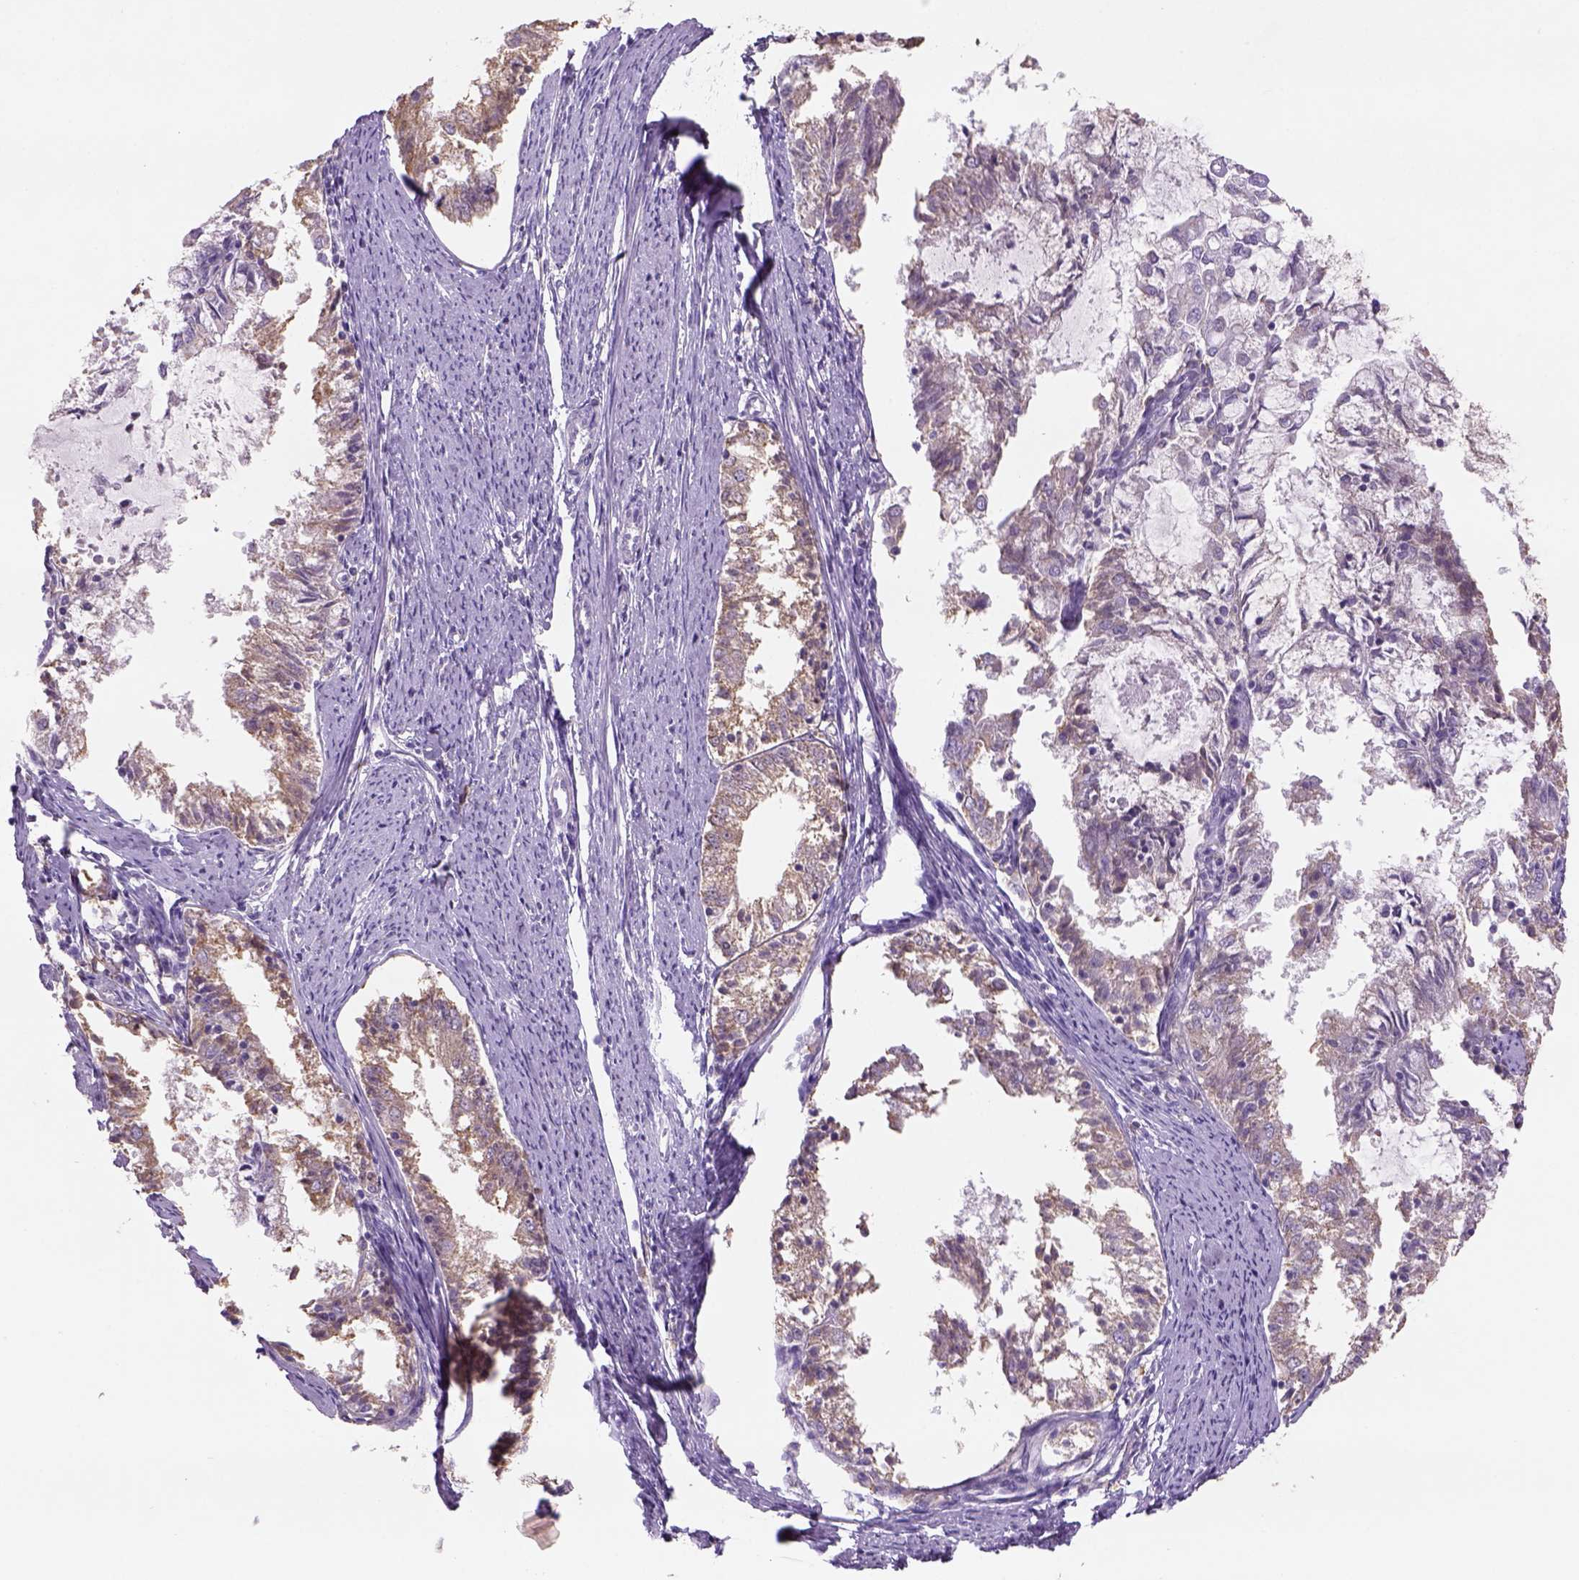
{"staining": {"intensity": "weak", "quantity": ">75%", "location": "cytoplasmic/membranous"}, "tissue": "endometrial cancer", "cell_type": "Tumor cells", "image_type": "cancer", "snomed": [{"axis": "morphology", "description": "Adenocarcinoma, NOS"}, {"axis": "topography", "description": "Endometrium"}], "caption": "Protein staining of adenocarcinoma (endometrial) tissue exhibits weak cytoplasmic/membranous positivity in about >75% of tumor cells.", "gene": "NAALAD2", "patient": {"sex": "female", "age": 57}}